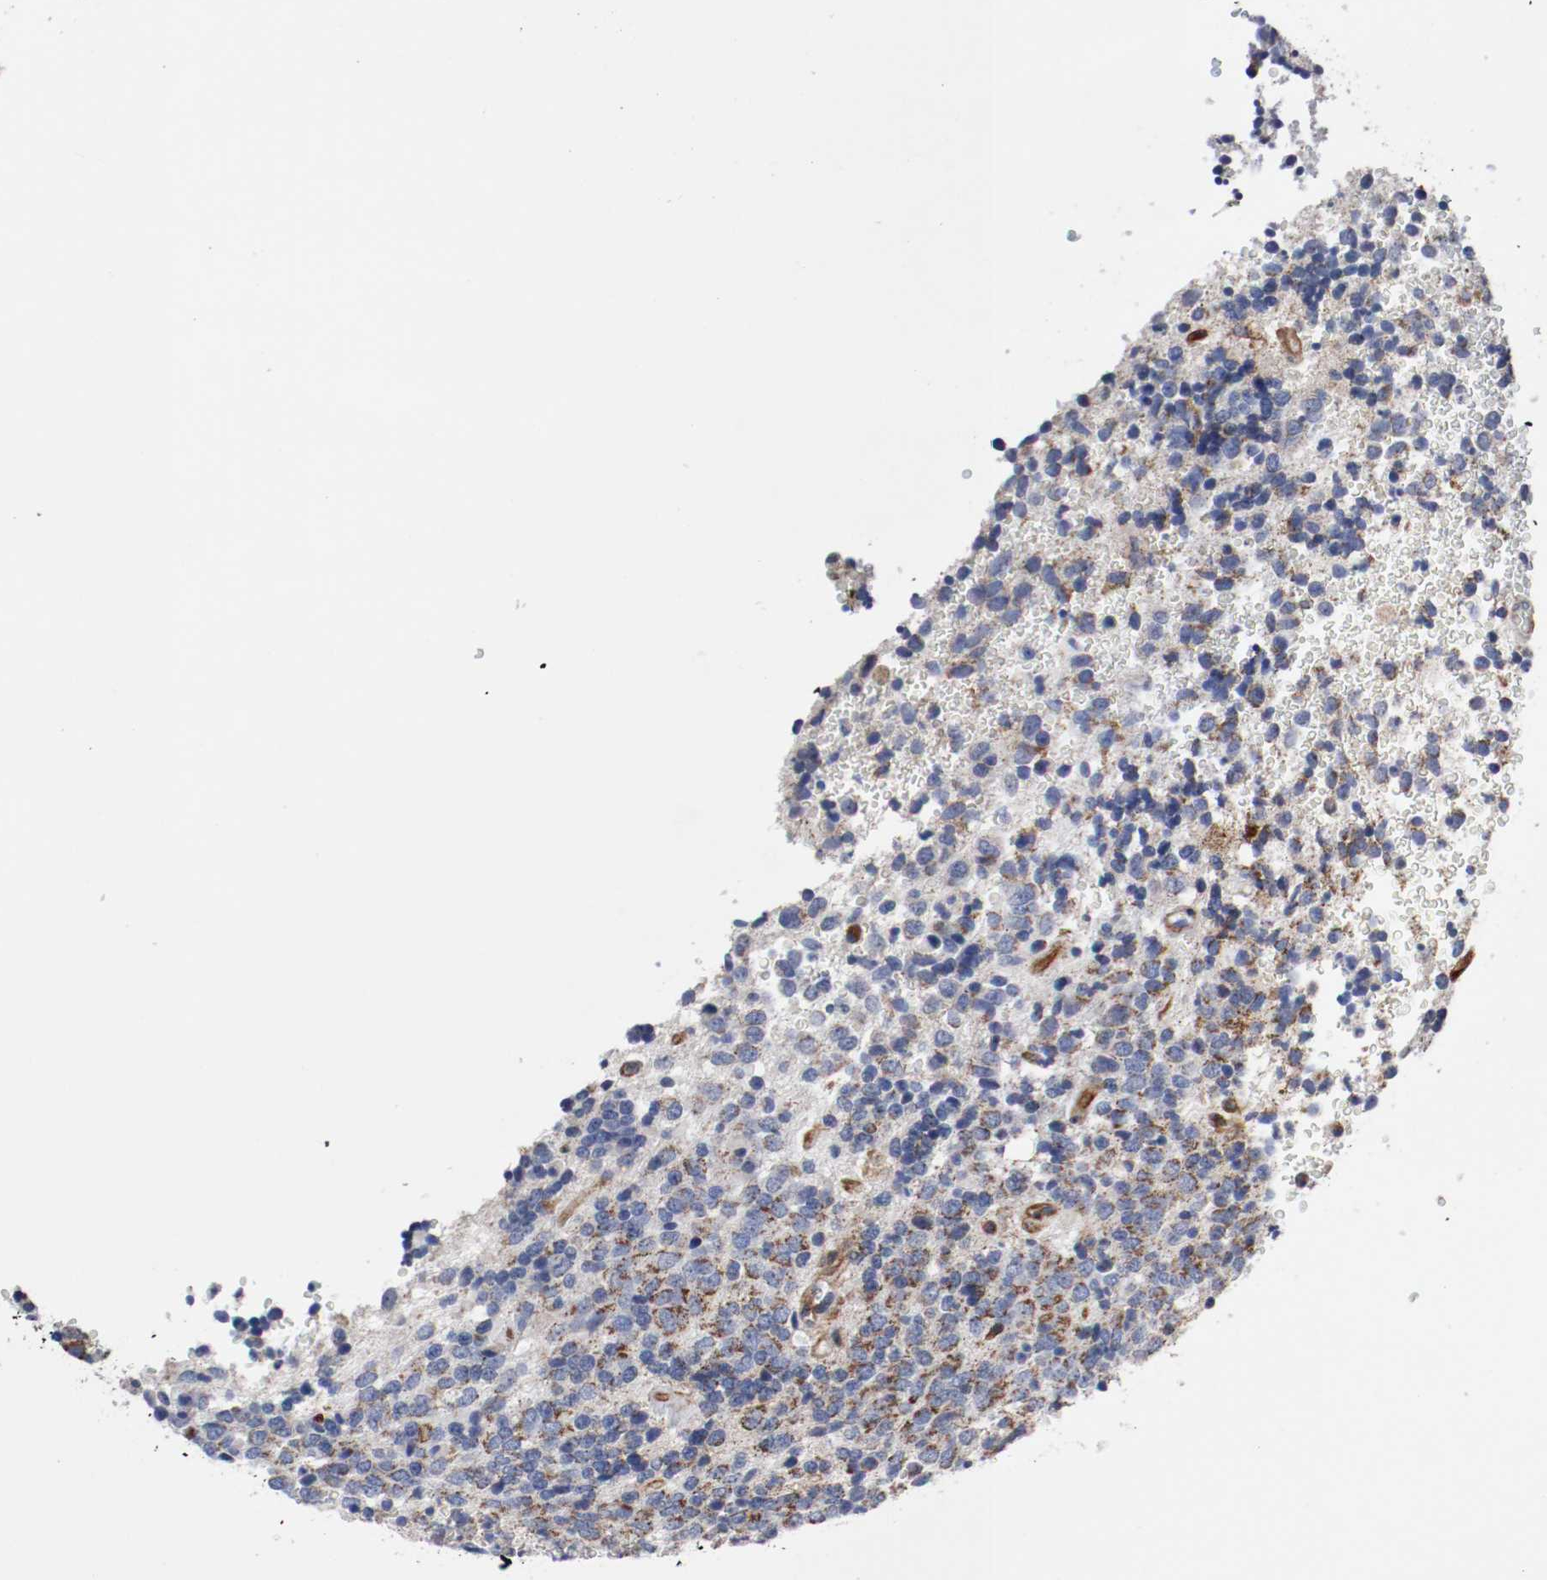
{"staining": {"intensity": "moderate", "quantity": ">75%", "location": "cytoplasmic/membranous"}, "tissue": "glioma", "cell_type": "Tumor cells", "image_type": "cancer", "snomed": [{"axis": "morphology", "description": "Glioma, malignant, High grade"}, {"axis": "topography", "description": "pancreas cauda"}], "caption": "The photomicrograph exhibits staining of high-grade glioma (malignant), revealing moderate cytoplasmic/membranous protein expression (brown color) within tumor cells.", "gene": "TUBD1", "patient": {"sex": "male", "age": 60}}